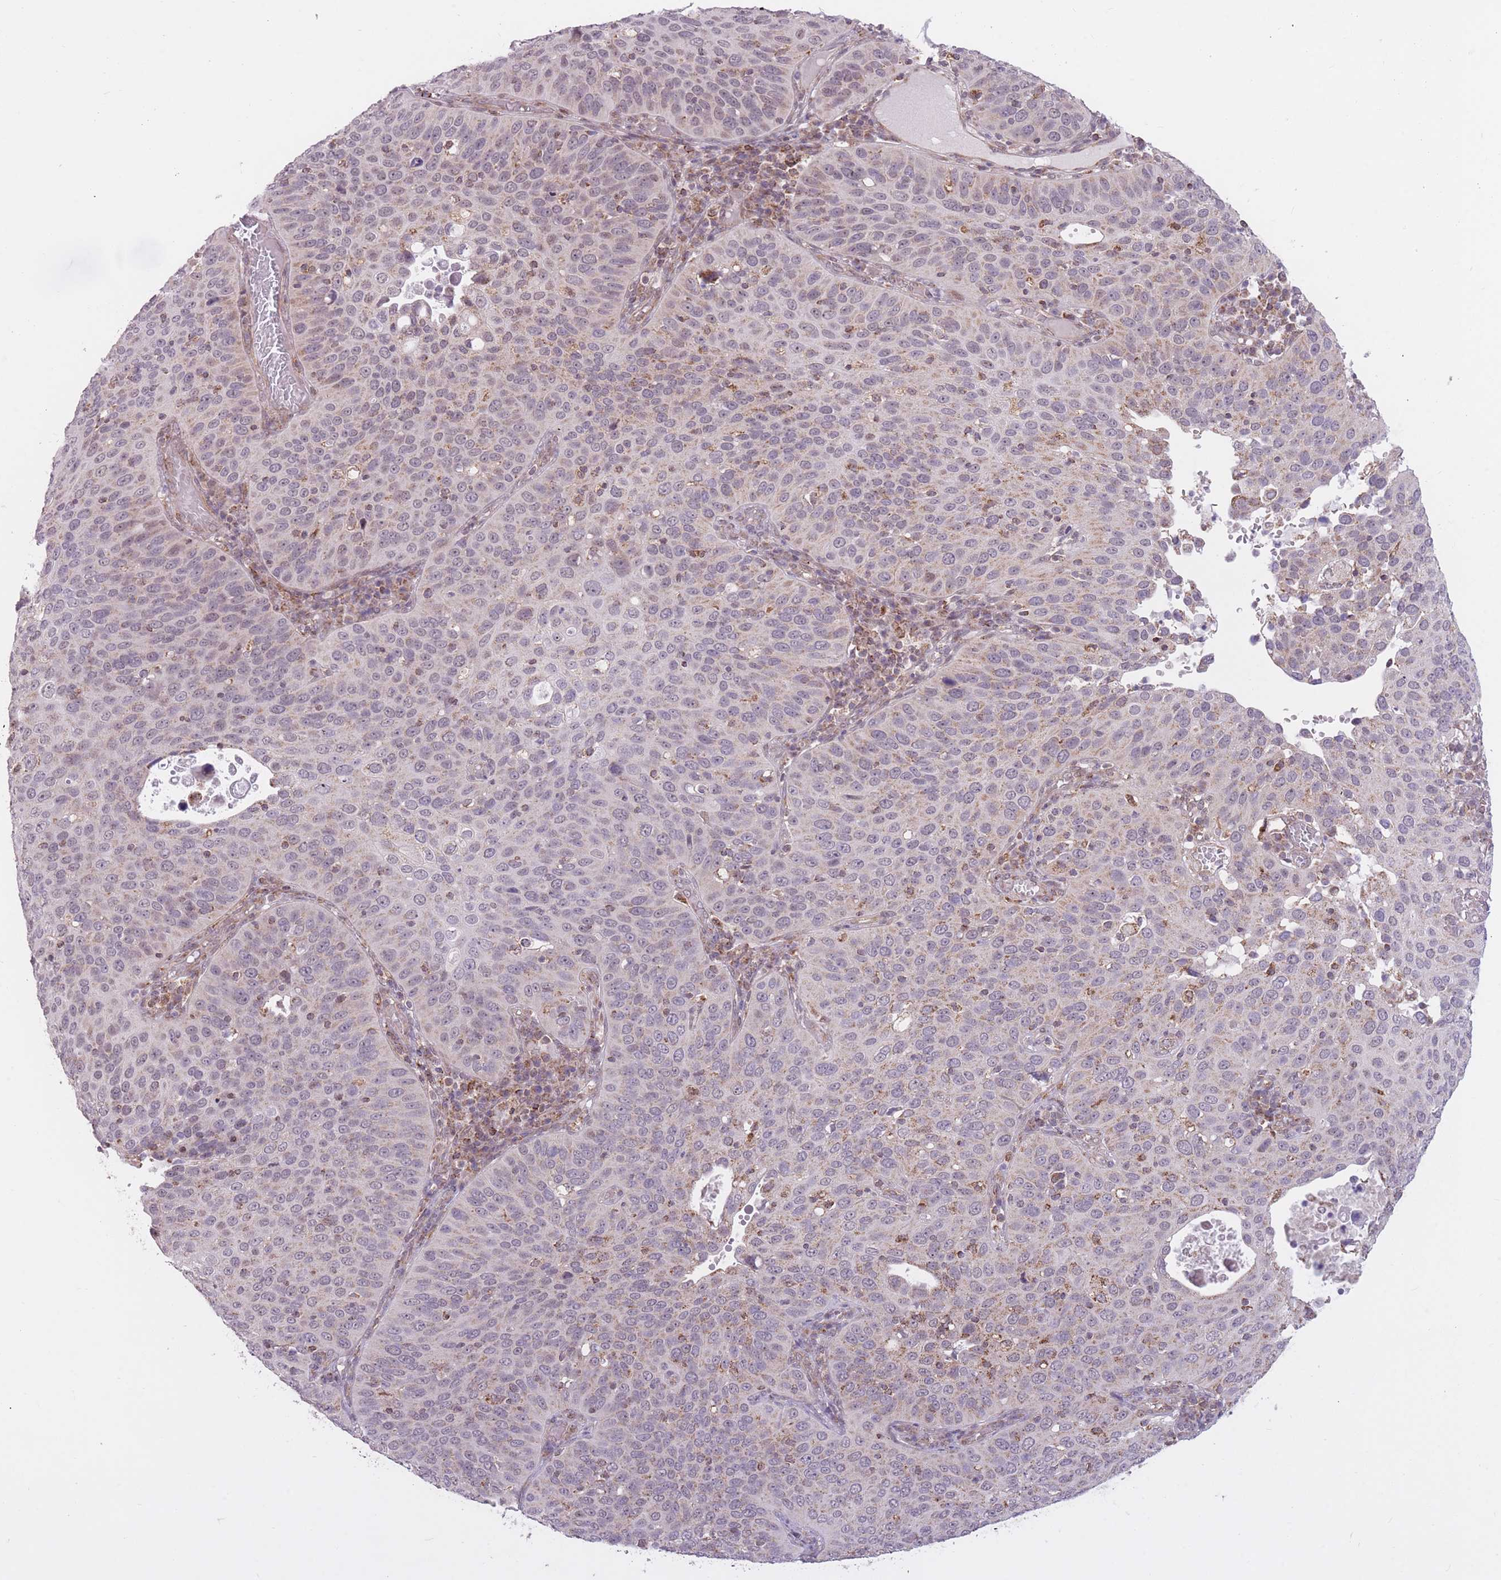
{"staining": {"intensity": "moderate", "quantity": "<25%", "location": "cytoplasmic/membranous"}, "tissue": "cervical cancer", "cell_type": "Tumor cells", "image_type": "cancer", "snomed": [{"axis": "morphology", "description": "Squamous cell carcinoma, NOS"}, {"axis": "topography", "description": "Cervix"}], "caption": "A brown stain shows moderate cytoplasmic/membranous expression of a protein in human cervical cancer tumor cells.", "gene": "DPYSL4", "patient": {"sex": "female", "age": 36}}